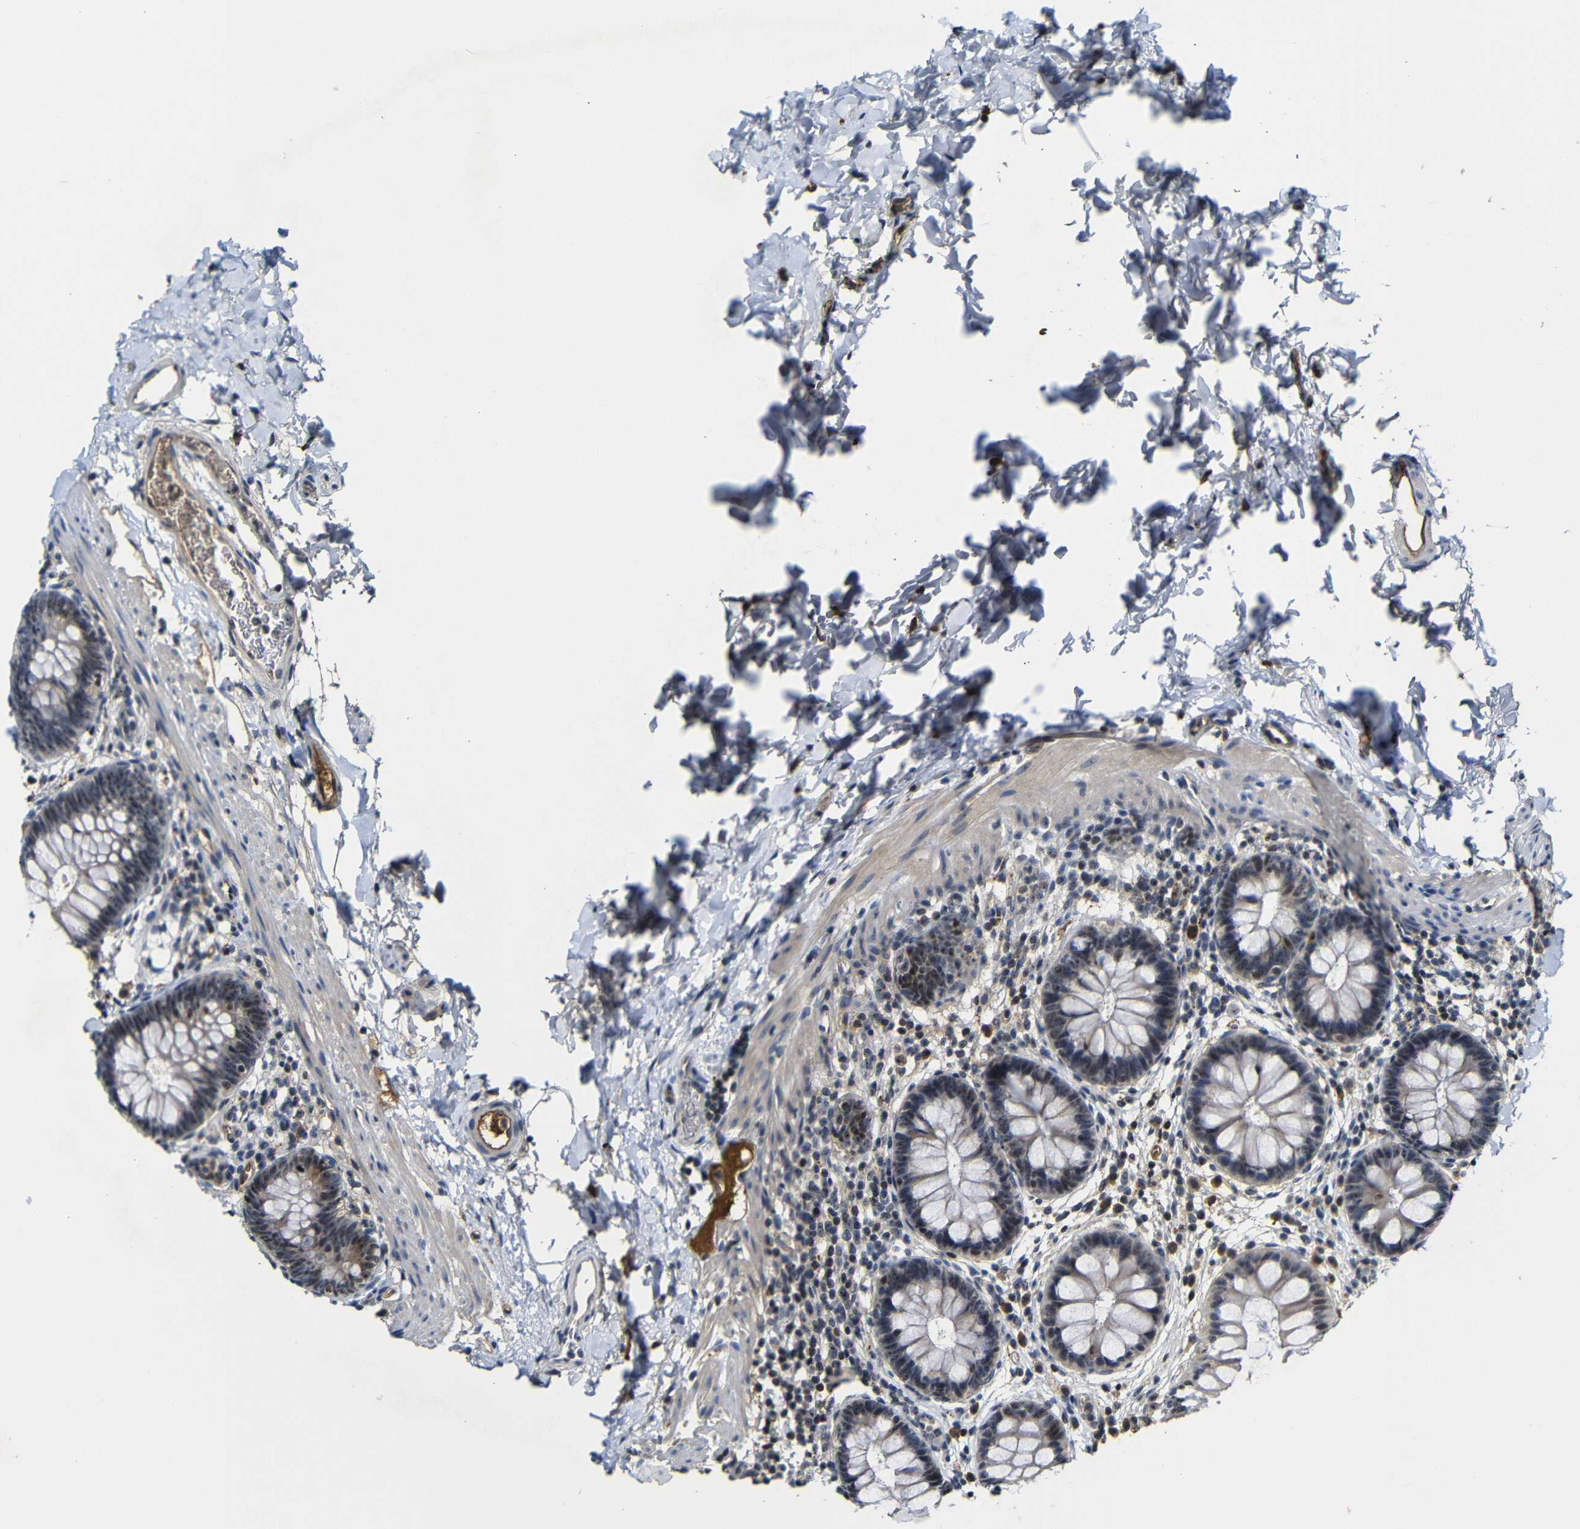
{"staining": {"intensity": "moderate", "quantity": ">75%", "location": "cytoplasmic/membranous,nuclear"}, "tissue": "rectum", "cell_type": "Glandular cells", "image_type": "normal", "snomed": [{"axis": "morphology", "description": "Normal tissue, NOS"}, {"axis": "topography", "description": "Rectum"}], "caption": "Benign rectum shows moderate cytoplasmic/membranous,nuclear expression in approximately >75% of glandular cells.", "gene": "MYC", "patient": {"sex": "female", "age": 24}}